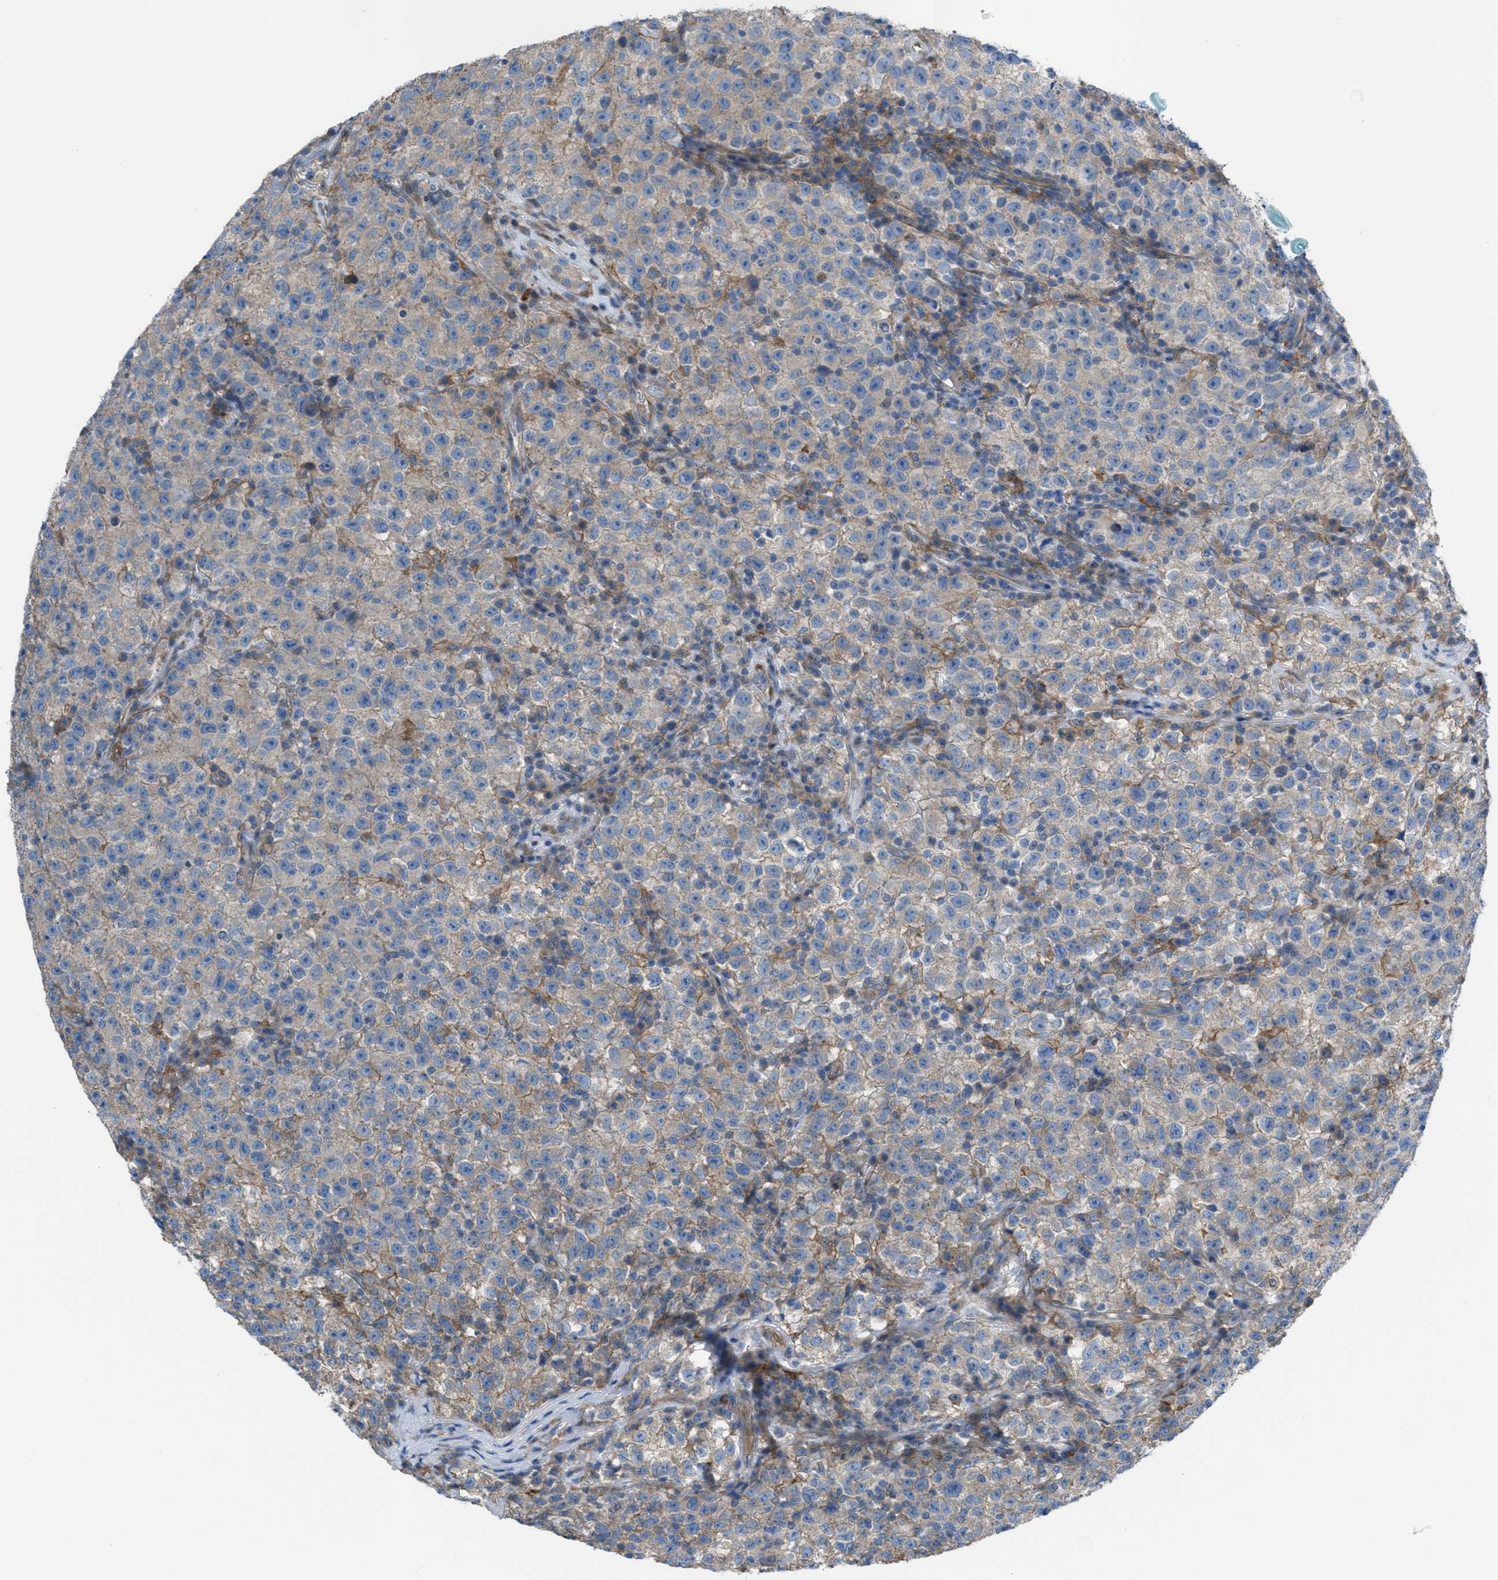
{"staining": {"intensity": "weak", "quantity": "25%-75%", "location": "cytoplasmic/membranous"}, "tissue": "testis cancer", "cell_type": "Tumor cells", "image_type": "cancer", "snomed": [{"axis": "morphology", "description": "Seminoma, NOS"}, {"axis": "topography", "description": "Testis"}], "caption": "A micrograph of human seminoma (testis) stained for a protein exhibits weak cytoplasmic/membranous brown staining in tumor cells. (DAB (3,3'-diaminobenzidine) IHC with brightfield microscopy, high magnification).", "gene": "EGFR", "patient": {"sex": "male", "age": 22}}